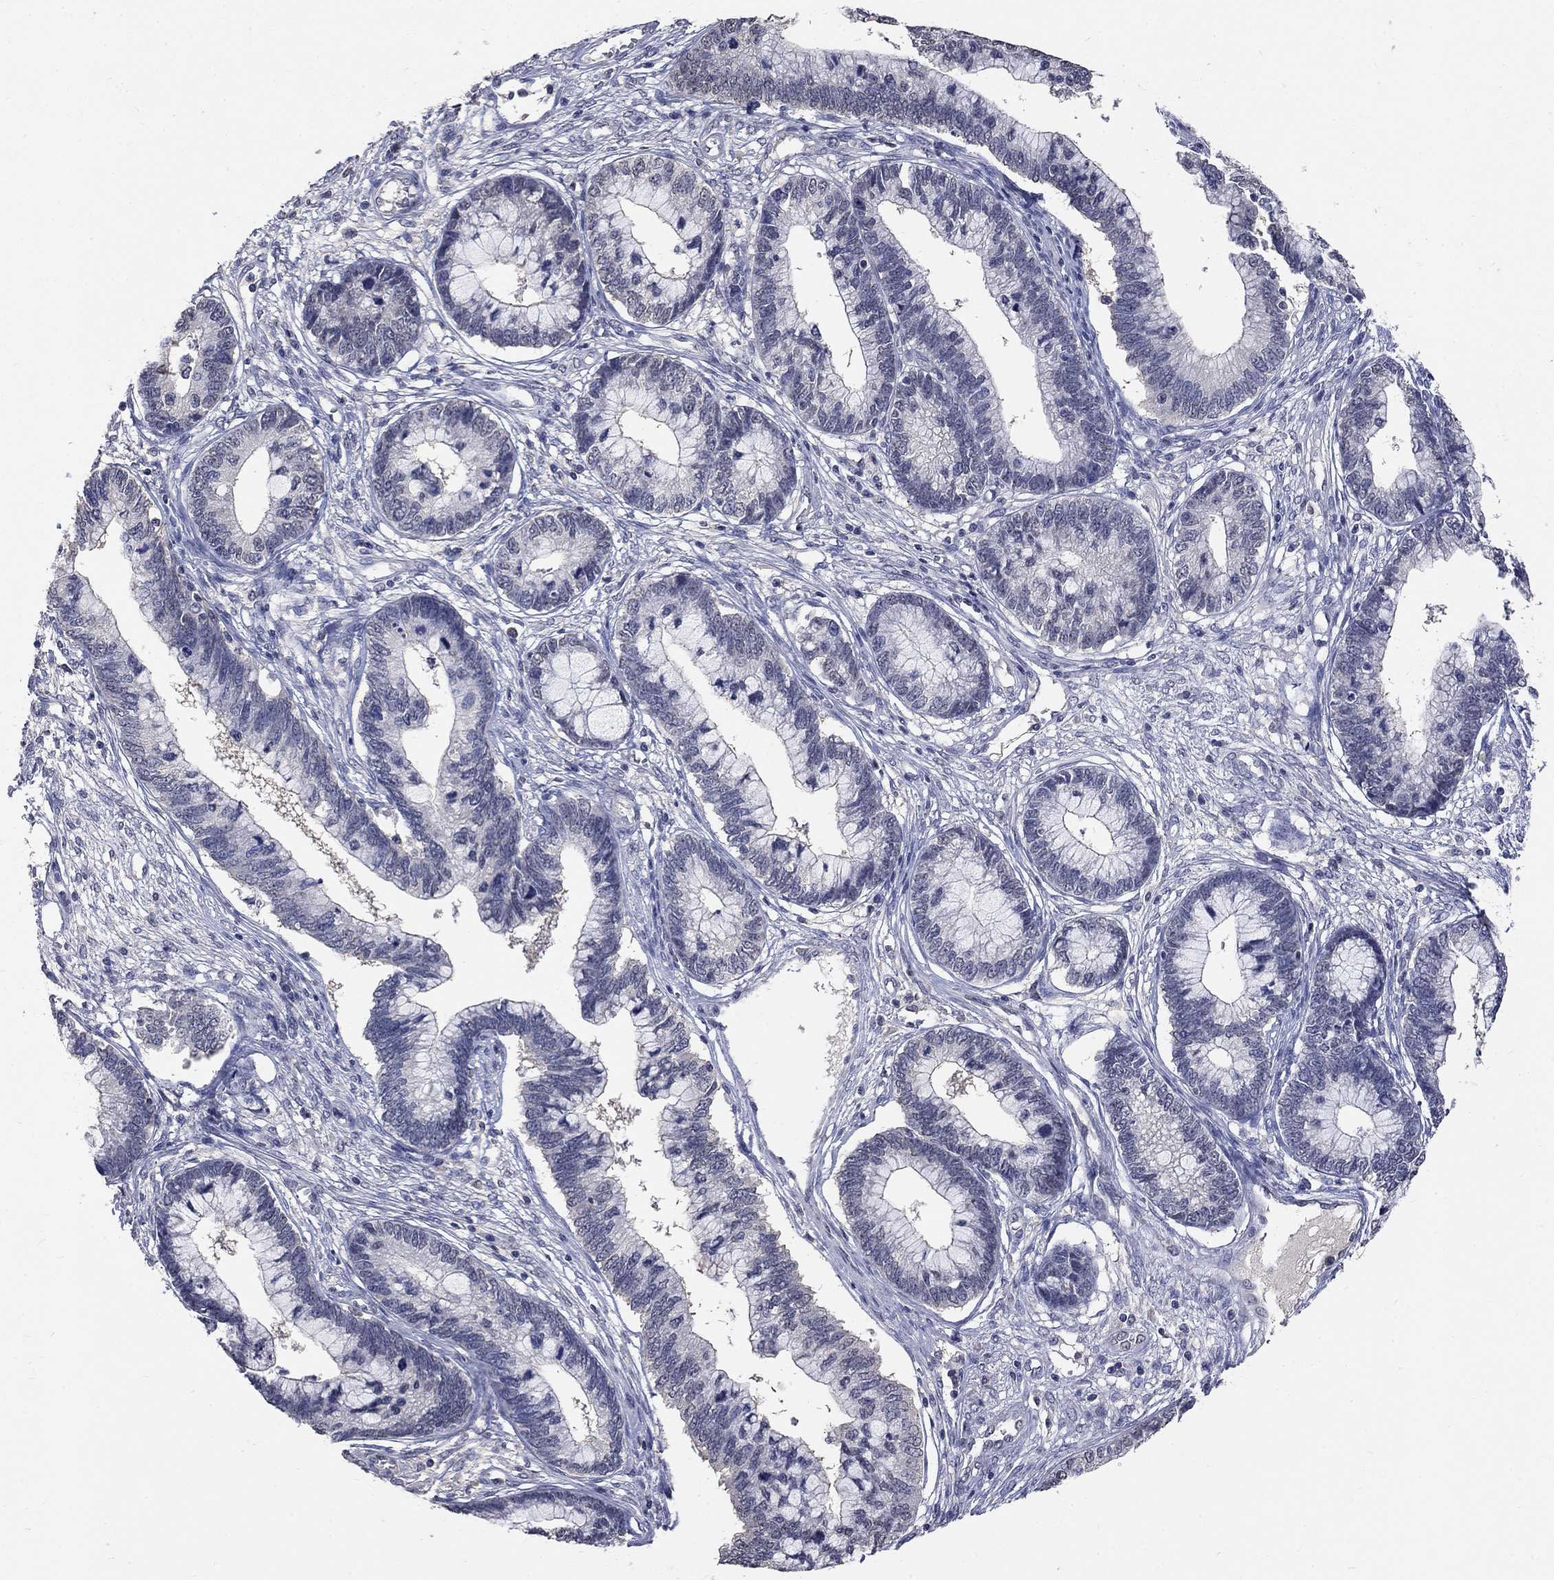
{"staining": {"intensity": "negative", "quantity": "none", "location": "none"}, "tissue": "cervical cancer", "cell_type": "Tumor cells", "image_type": "cancer", "snomed": [{"axis": "morphology", "description": "Adenocarcinoma, NOS"}, {"axis": "topography", "description": "Cervix"}], "caption": "This is an immunohistochemistry (IHC) histopathology image of human cervical cancer. There is no expression in tumor cells.", "gene": "ZBTB18", "patient": {"sex": "female", "age": 44}}